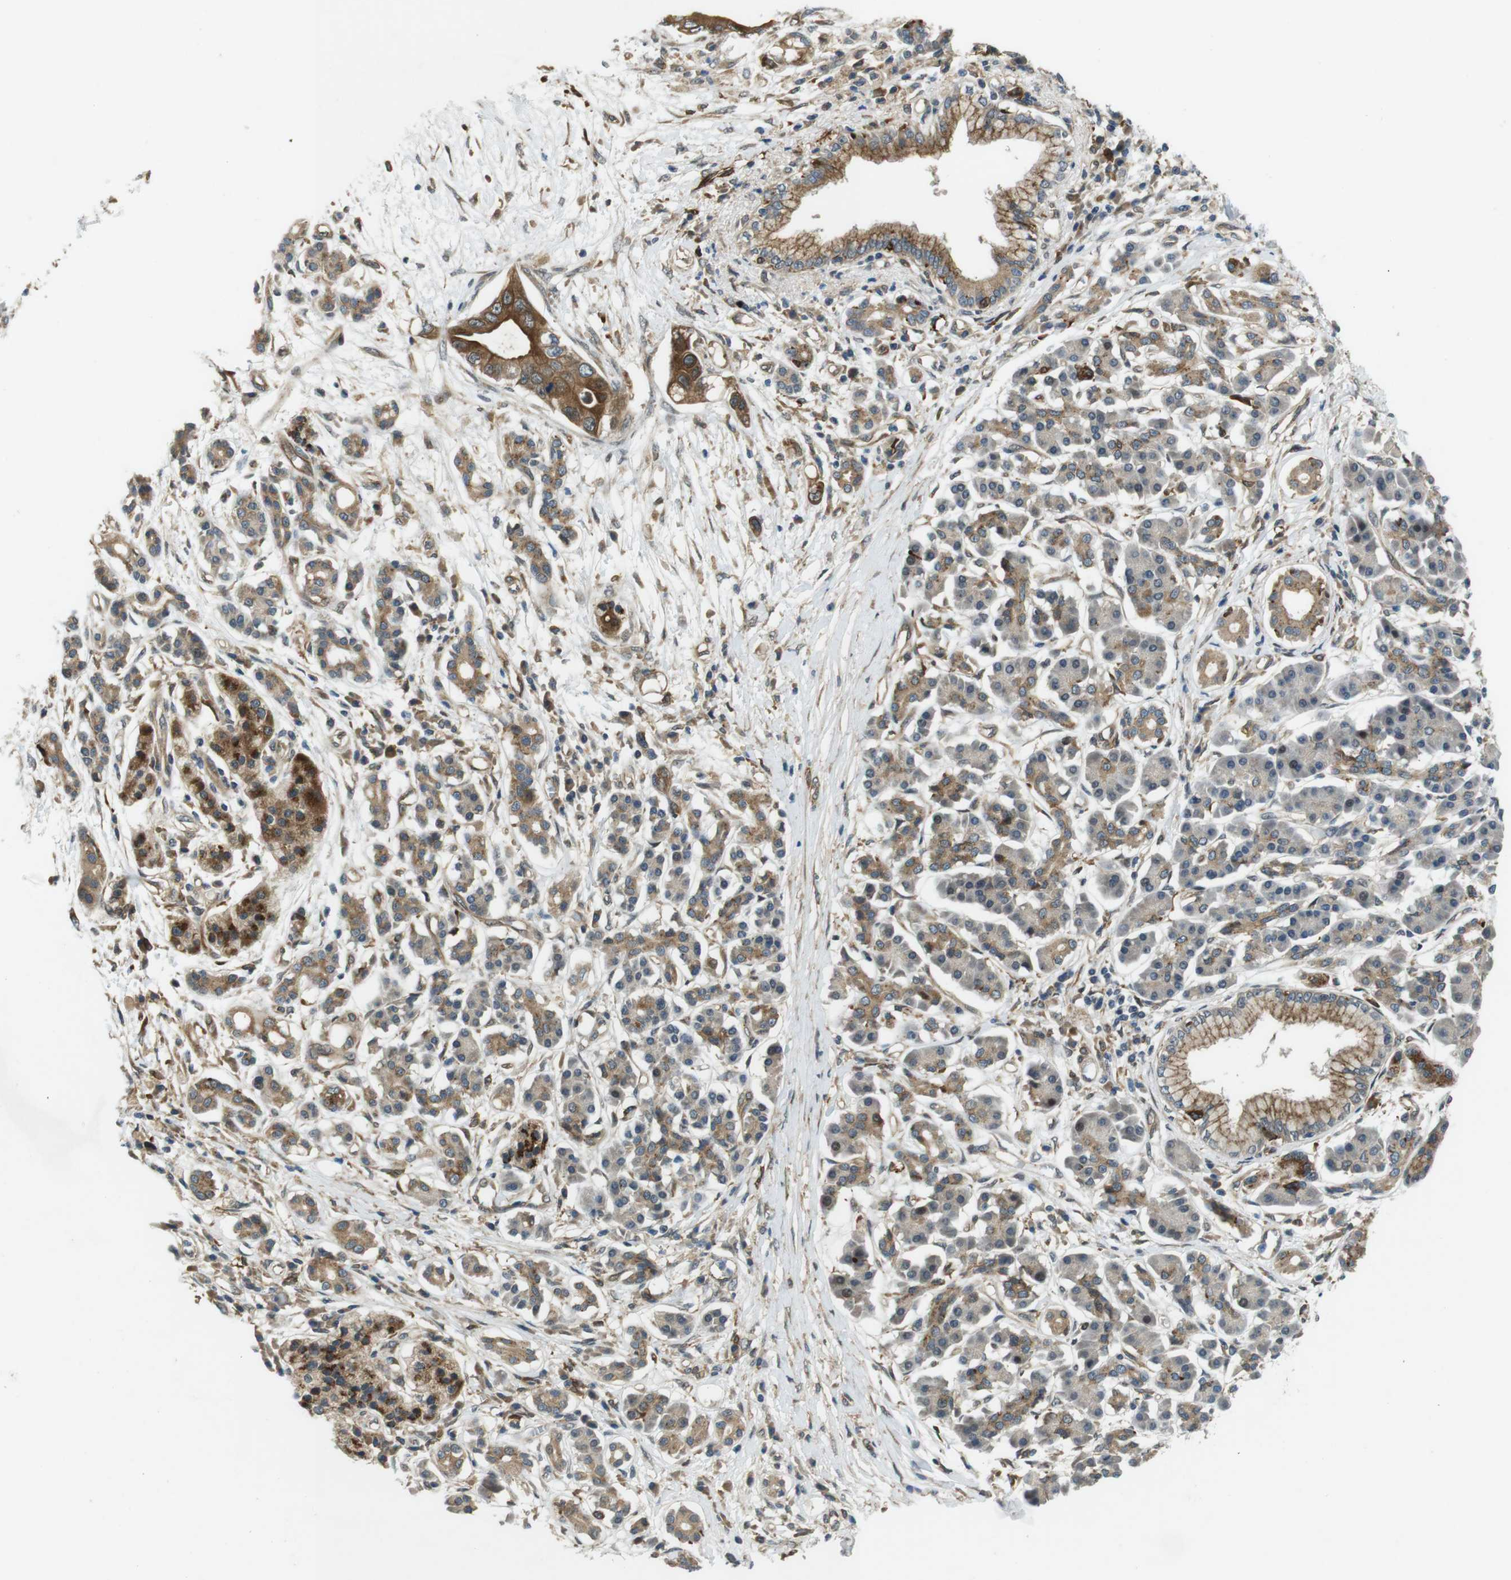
{"staining": {"intensity": "moderate", "quantity": ">75%", "location": "cytoplasmic/membranous"}, "tissue": "pancreatic cancer", "cell_type": "Tumor cells", "image_type": "cancer", "snomed": [{"axis": "morphology", "description": "Adenocarcinoma, NOS"}, {"axis": "topography", "description": "Pancreas"}], "caption": "Adenocarcinoma (pancreatic) tissue demonstrates moderate cytoplasmic/membranous staining in approximately >75% of tumor cells", "gene": "PALD1", "patient": {"sex": "male", "age": 77}}